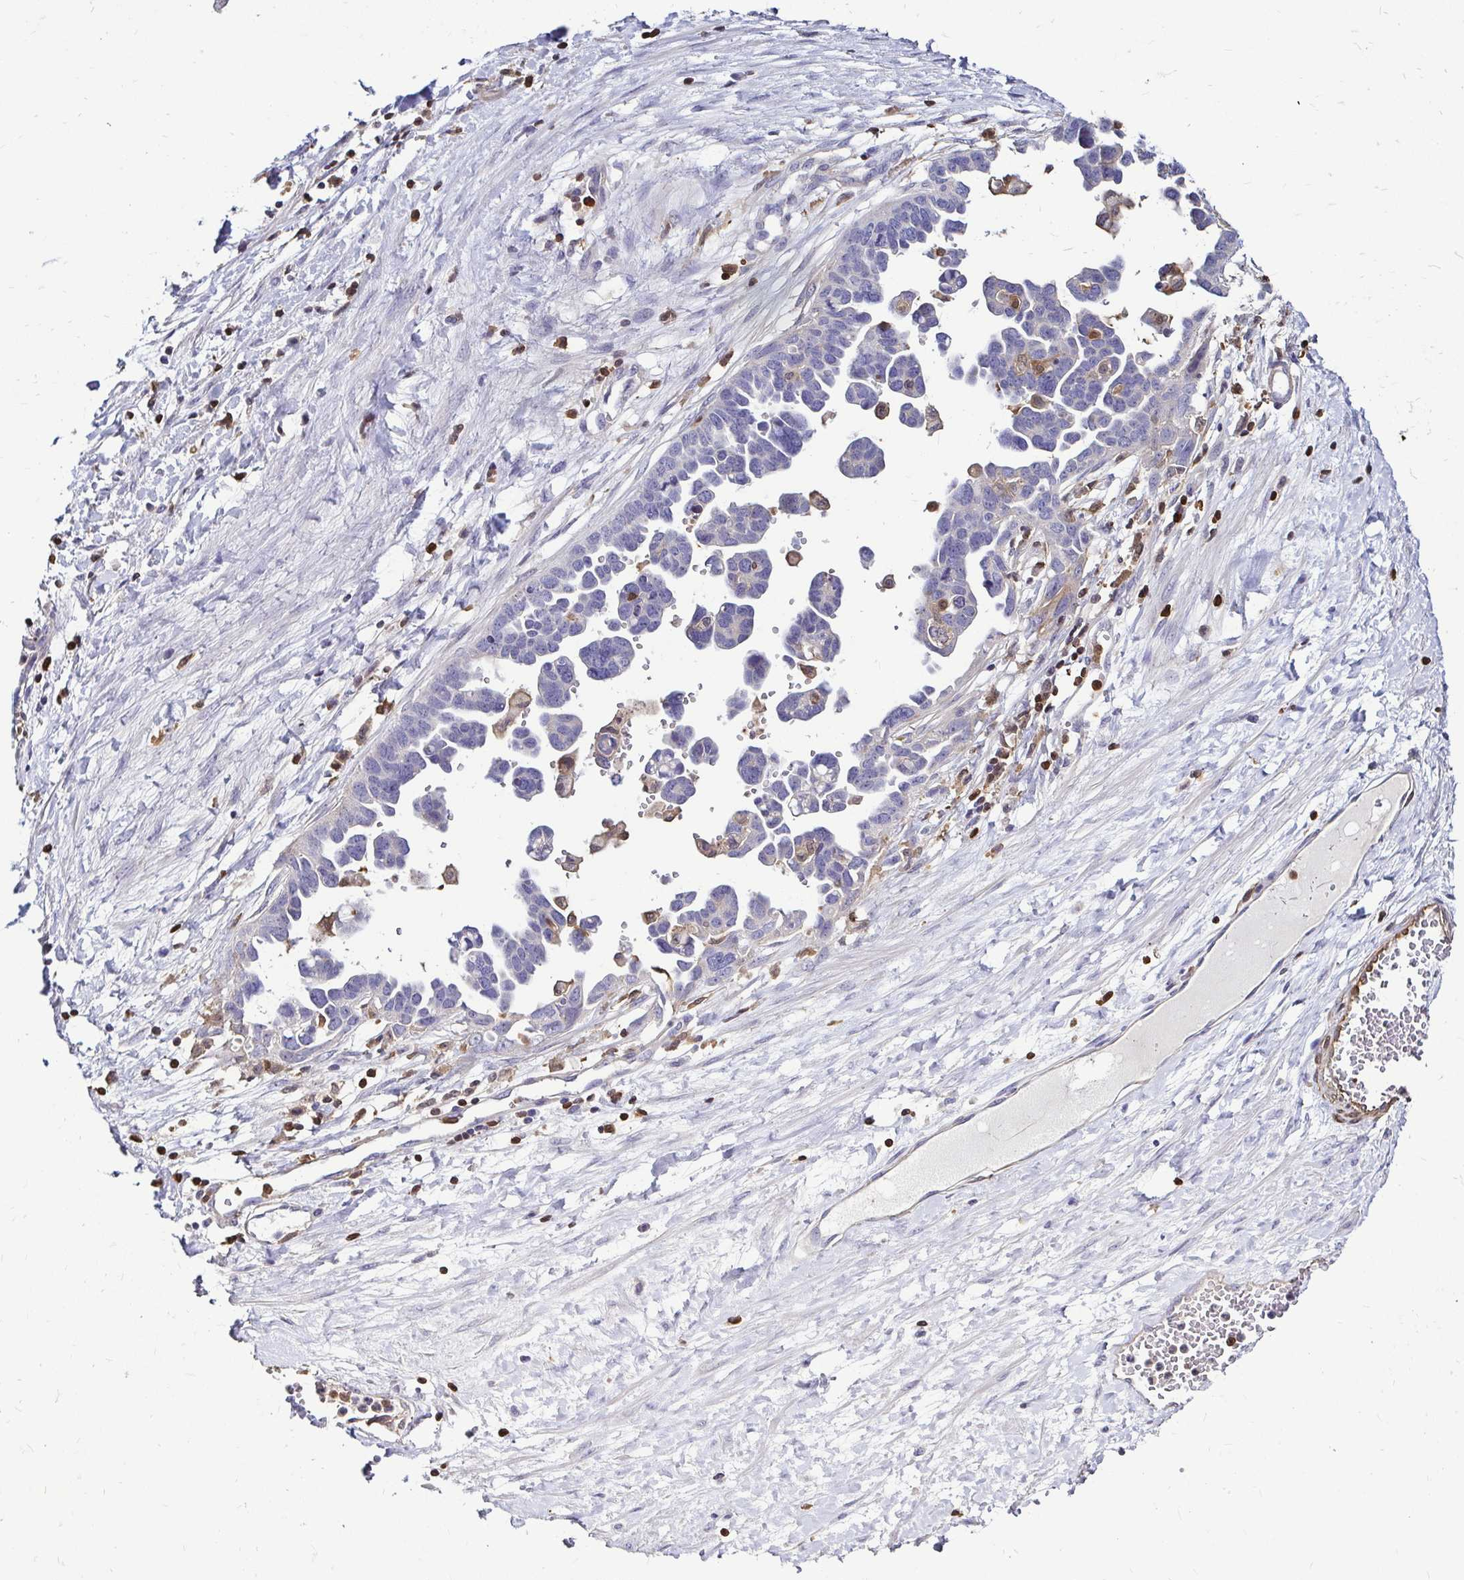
{"staining": {"intensity": "negative", "quantity": "none", "location": "none"}, "tissue": "ovarian cancer", "cell_type": "Tumor cells", "image_type": "cancer", "snomed": [{"axis": "morphology", "description": "Cystadenocarcinoma, serous, NOS"}, {"axis": "topography", "description": "Ovary"}], "caption": "A micrograph of human ovarian cancer (serous cystadenocarcinoma) is negative for staining in tumor cells. (Brightfield microscopy of DAB immunohistochemistry at high magnification).", "gene": "ZFP1", "patient": {"sex": "female", "age": 54}}